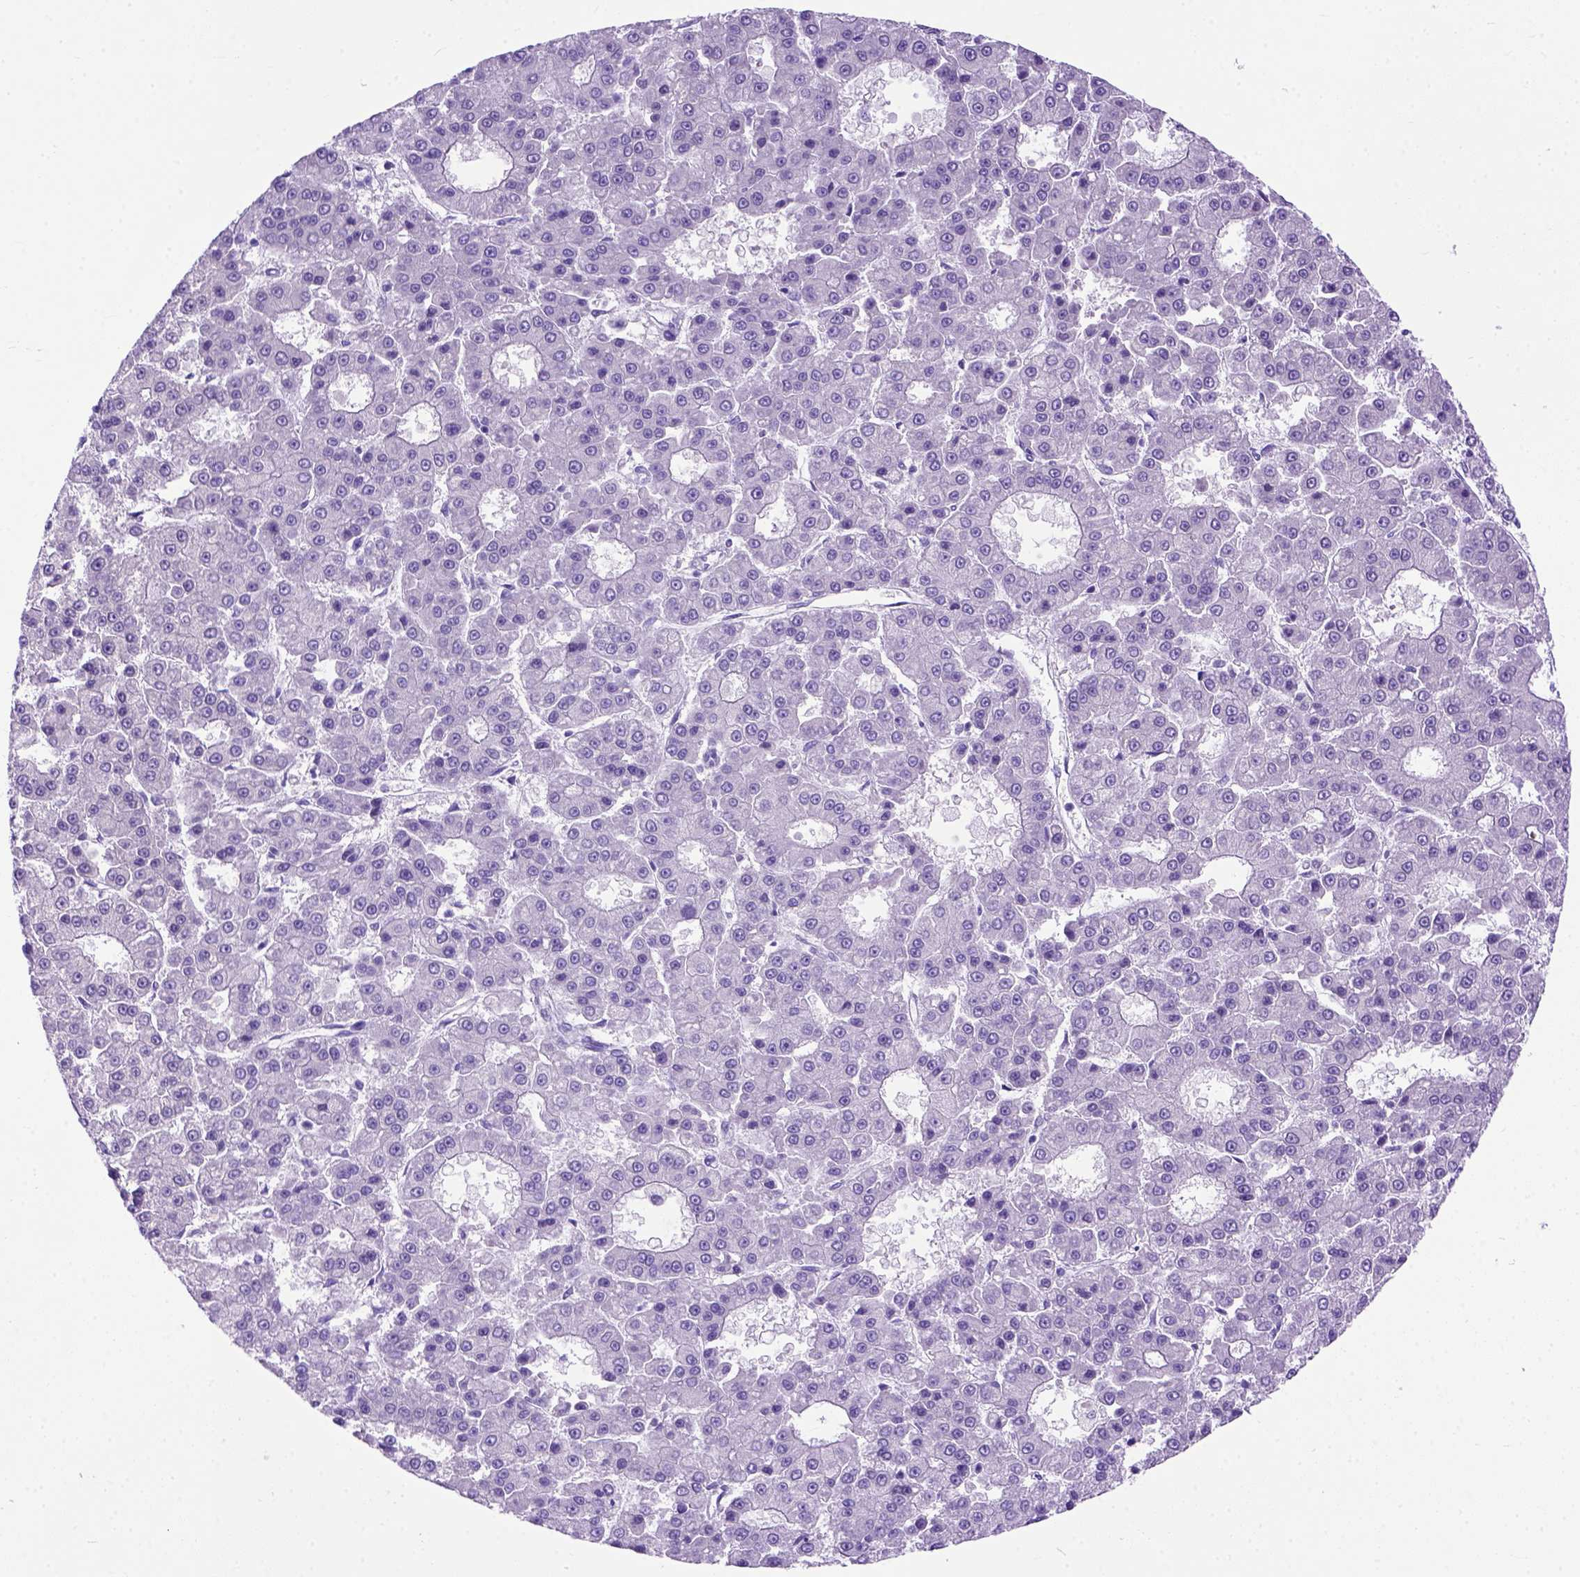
{"staining": {"intensity": "negative", "quantity": "none", "location": "none"}, "tissue": "liver cancer", "cell_type": "Tumor cells", "image_type": "cancer", "snomed": [{"axis": "morphology", "description": "Carcinoma, Hepatocellular, NOS"}, {"axis": "topography", "description": "Liver"}], "caption": "There is no significant expression in tumor cells of liver cancer.", "gene": "ODAD3", "patient": {"sex": "male", "age": 70}}